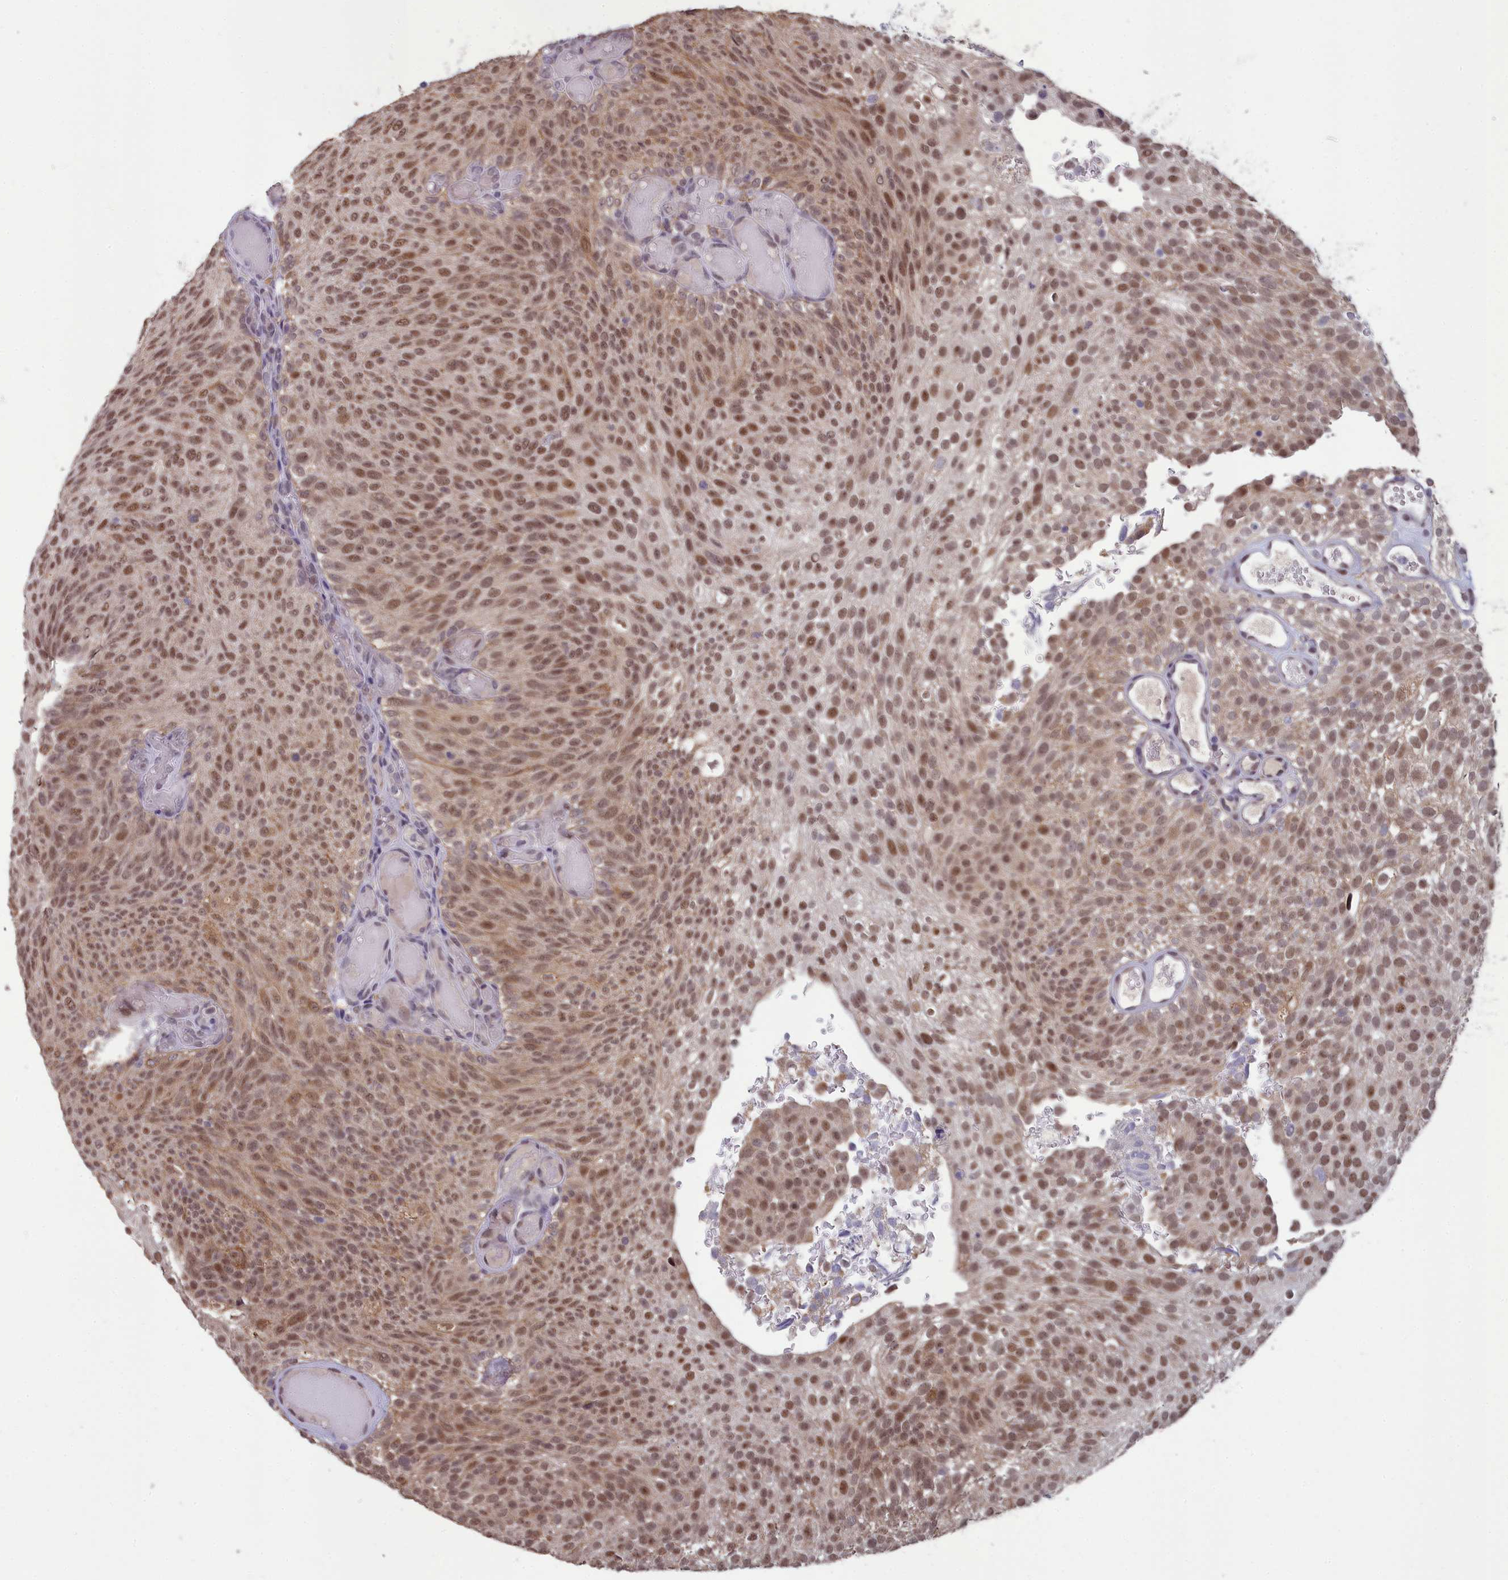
{"staining": {"intensity": "moderate", "quantity": ">75%", "location": "nuclear"}, "tissue": "urothelial cancer", "cell_type": "Tumor cells", "image_type": "cancer", "snomed": [{"axis": "morphology", "description": "Urothelial carcinoma, Low grade"}, {"axis": "topography", "description": "Urinary bladder"}], "caption": "Immunohistochemical staining of human low-grade urothelial carcinoma displays moderate nuclear protein expression in about >75% of tumor cells.", "gene": "MT-CO3", "patient": {"sex": "male", "age": 78}}